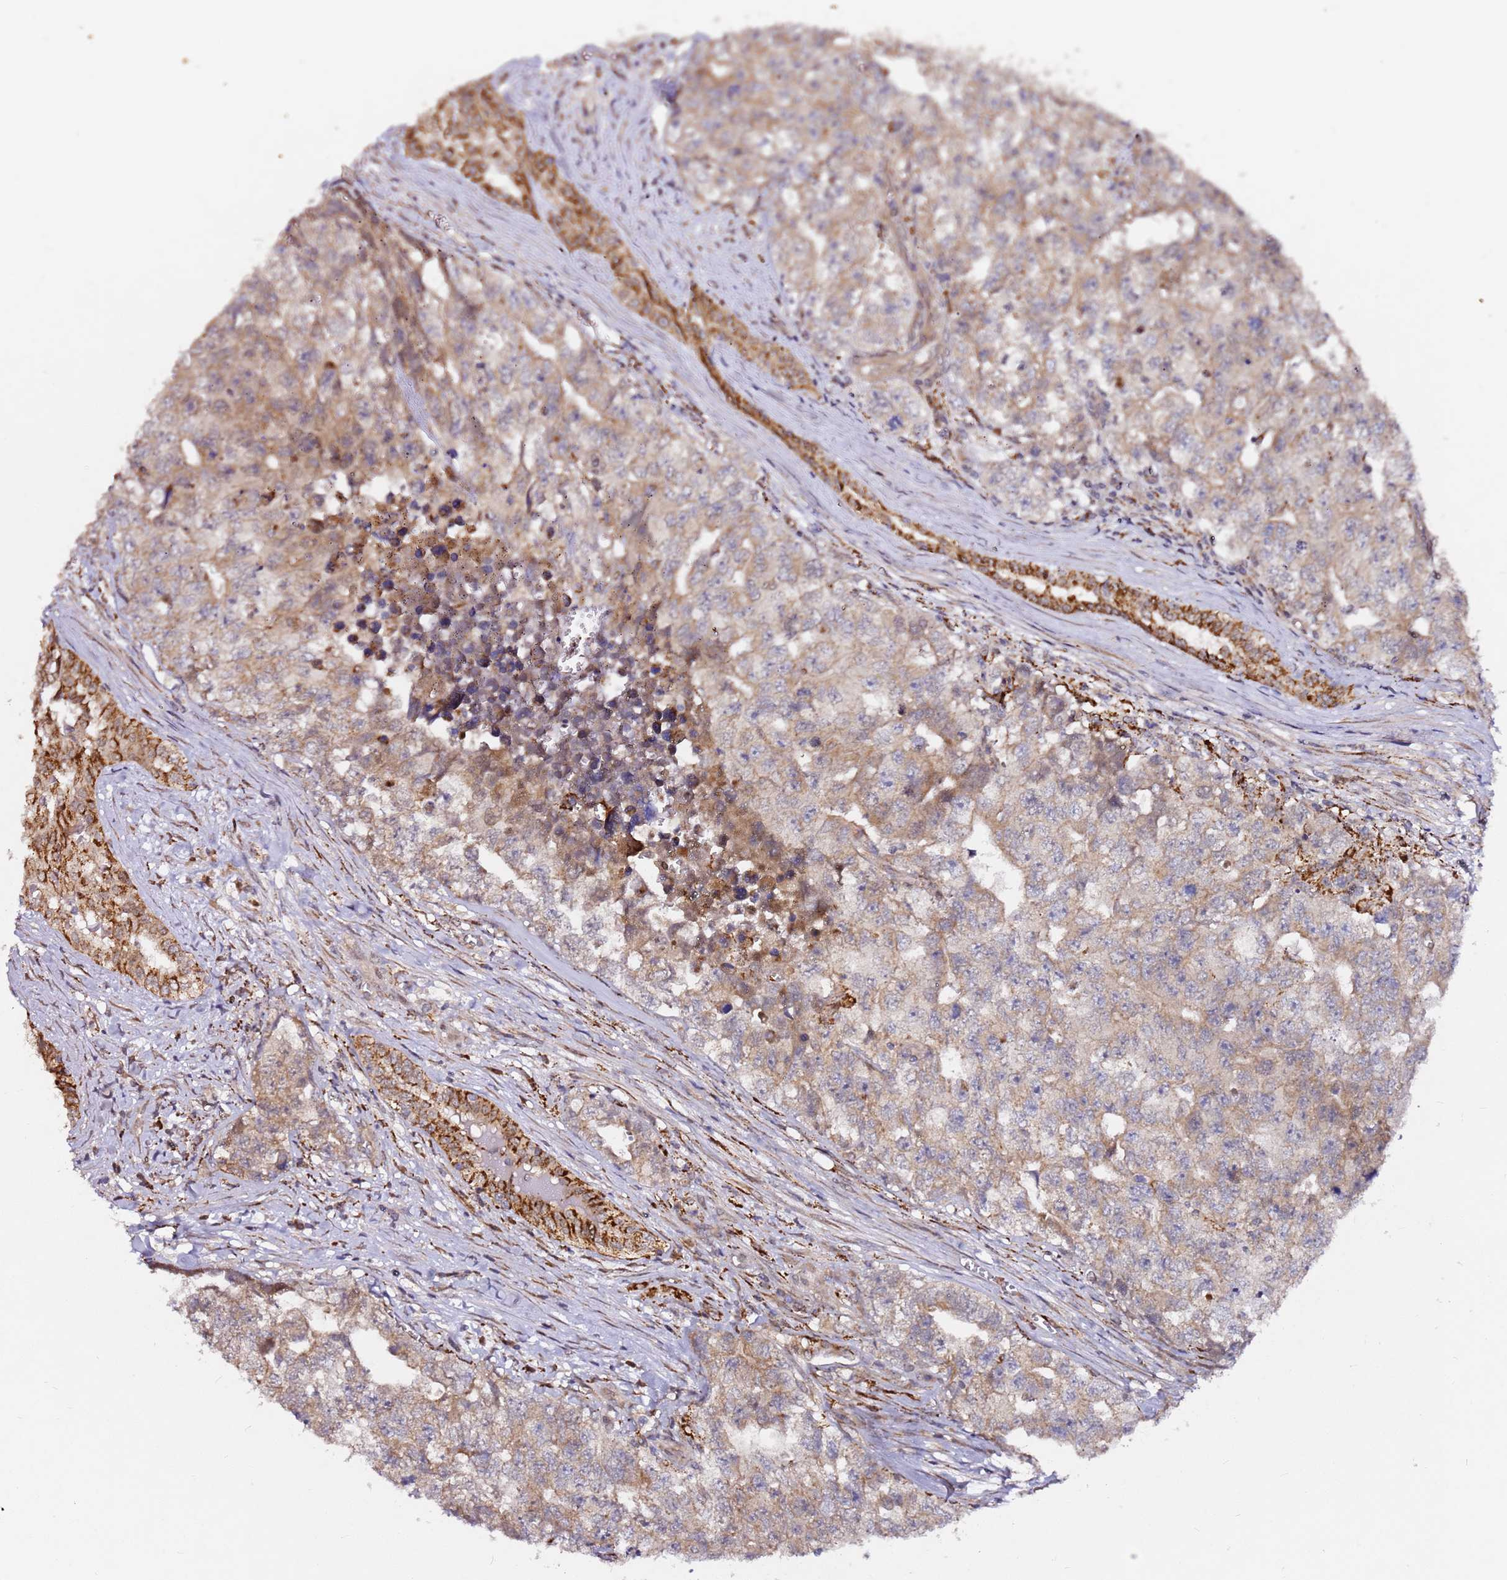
{"staining": {"intensity": "weak", "quantity": "25%-75%", "location": "cytoplasmic/membranous"}, "tissue": "testis cancer", "cell_type": "Tumor cells", "image_type": "cancer", "snomed": [{"axis": "morphology", "description": "Carcinoma, Embryonal, NOS"}, {"axis": "topography", "description": "Testis"}], "caption": "Protein expression analysis of testis cancer (embryonal carcinoma) shows weak cytoplasmic/membranous staining in about 25%-75% of tumor cells.", "gene": "ALG11", "patient": {"sex": "male", "age": 31}}